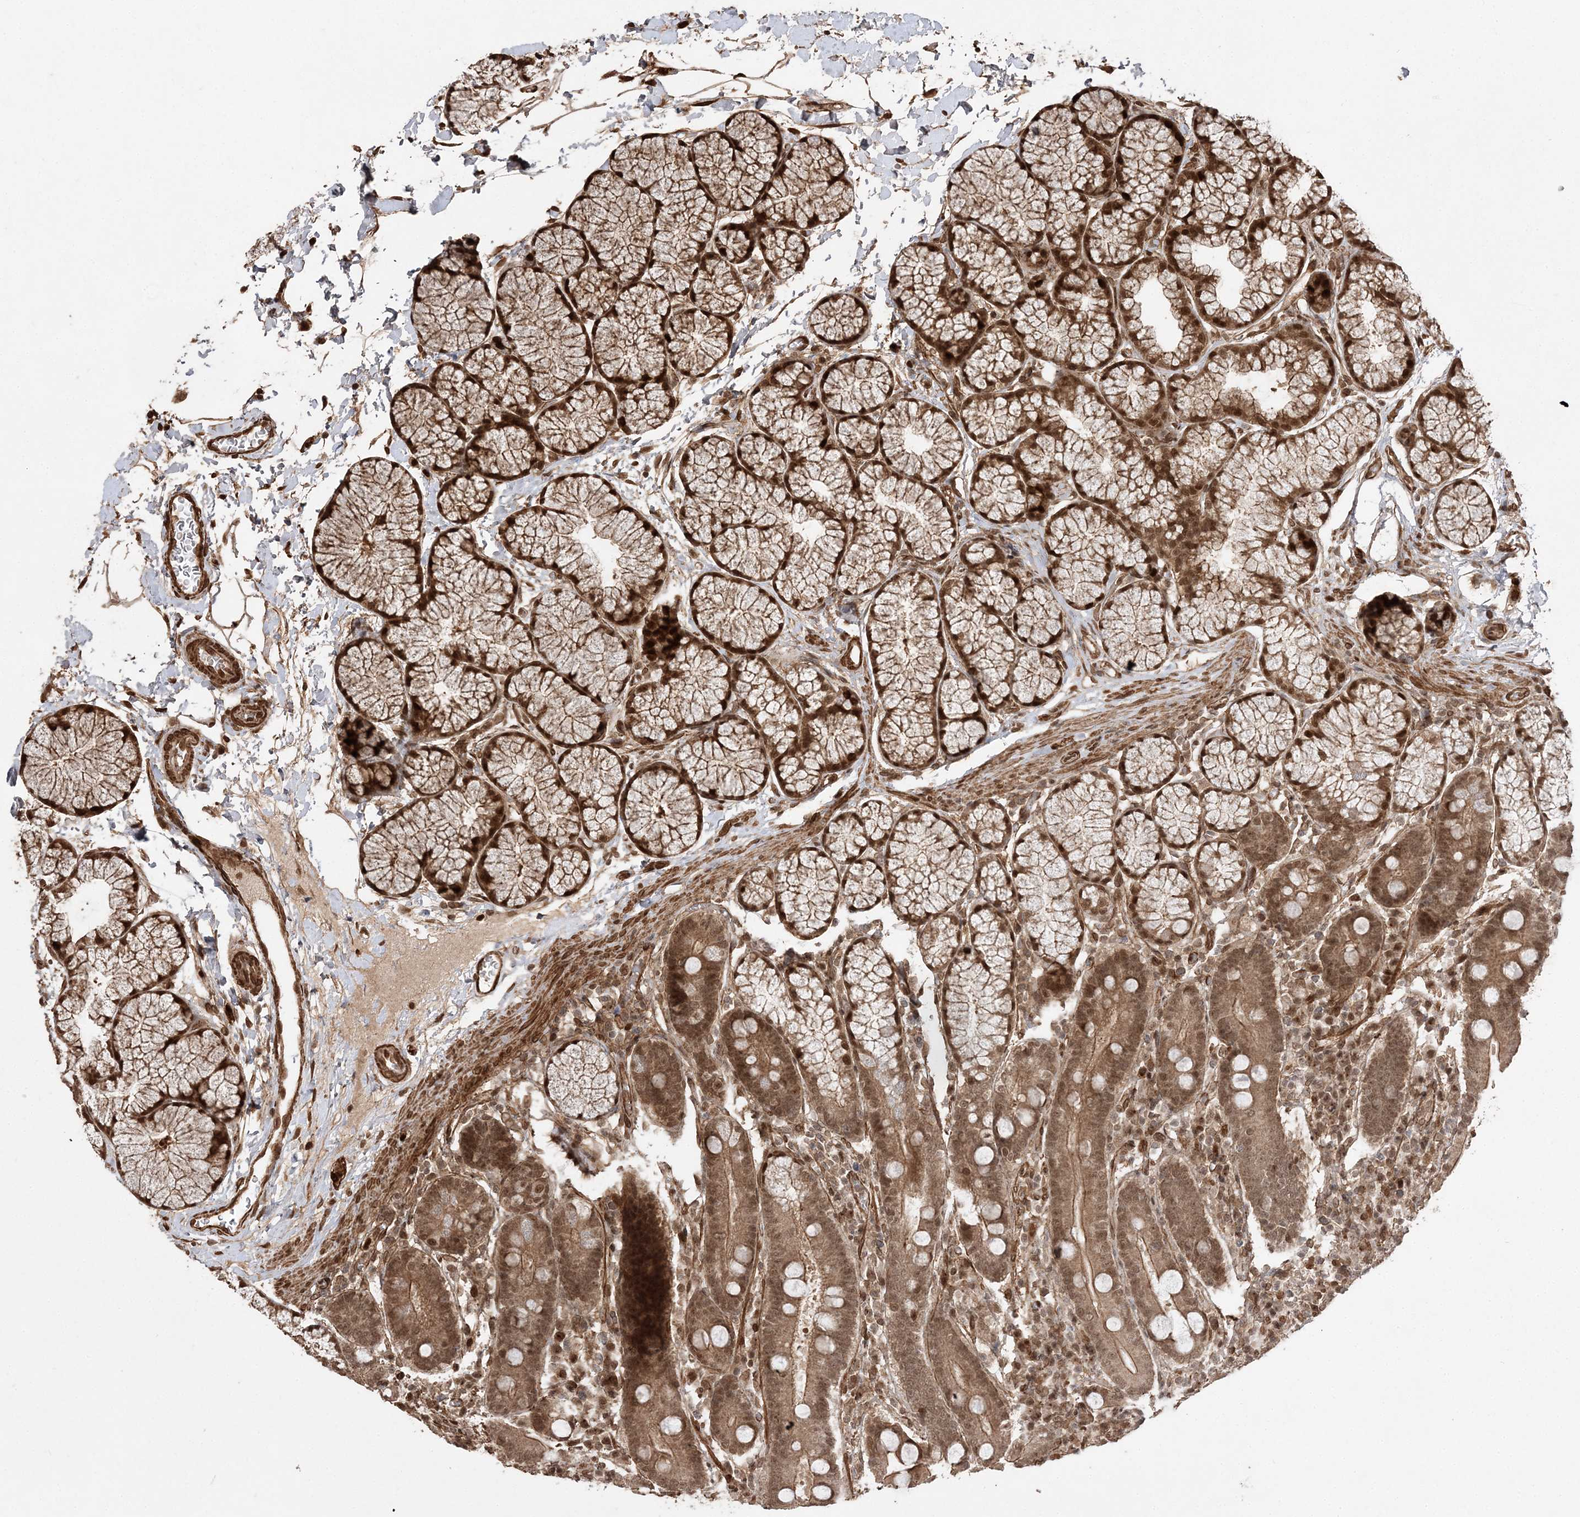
{"staining": {"intensity": "strong", "quantity": ">75%", "location": "cytoplasmic/membranous,nuclear"}, "tissue": "duodenum", "cell_type": "Glandular cells", "image_type": "normal", "snomed": [{"axis": "morphology", "description": "Normal tissue, NOS"}, {"axis": "topography", "description": "Duodenum"}], "caption": "Protein staining exhibits strong cytoplasmic/membranous,nuclear staining in approximately >75% of glandular cells in normal duodenum. (Brightfield microscopy of DAB IHC at high magnification).", "gene": "ETAA1", "patient": {"sex": "male", "age": 35}}